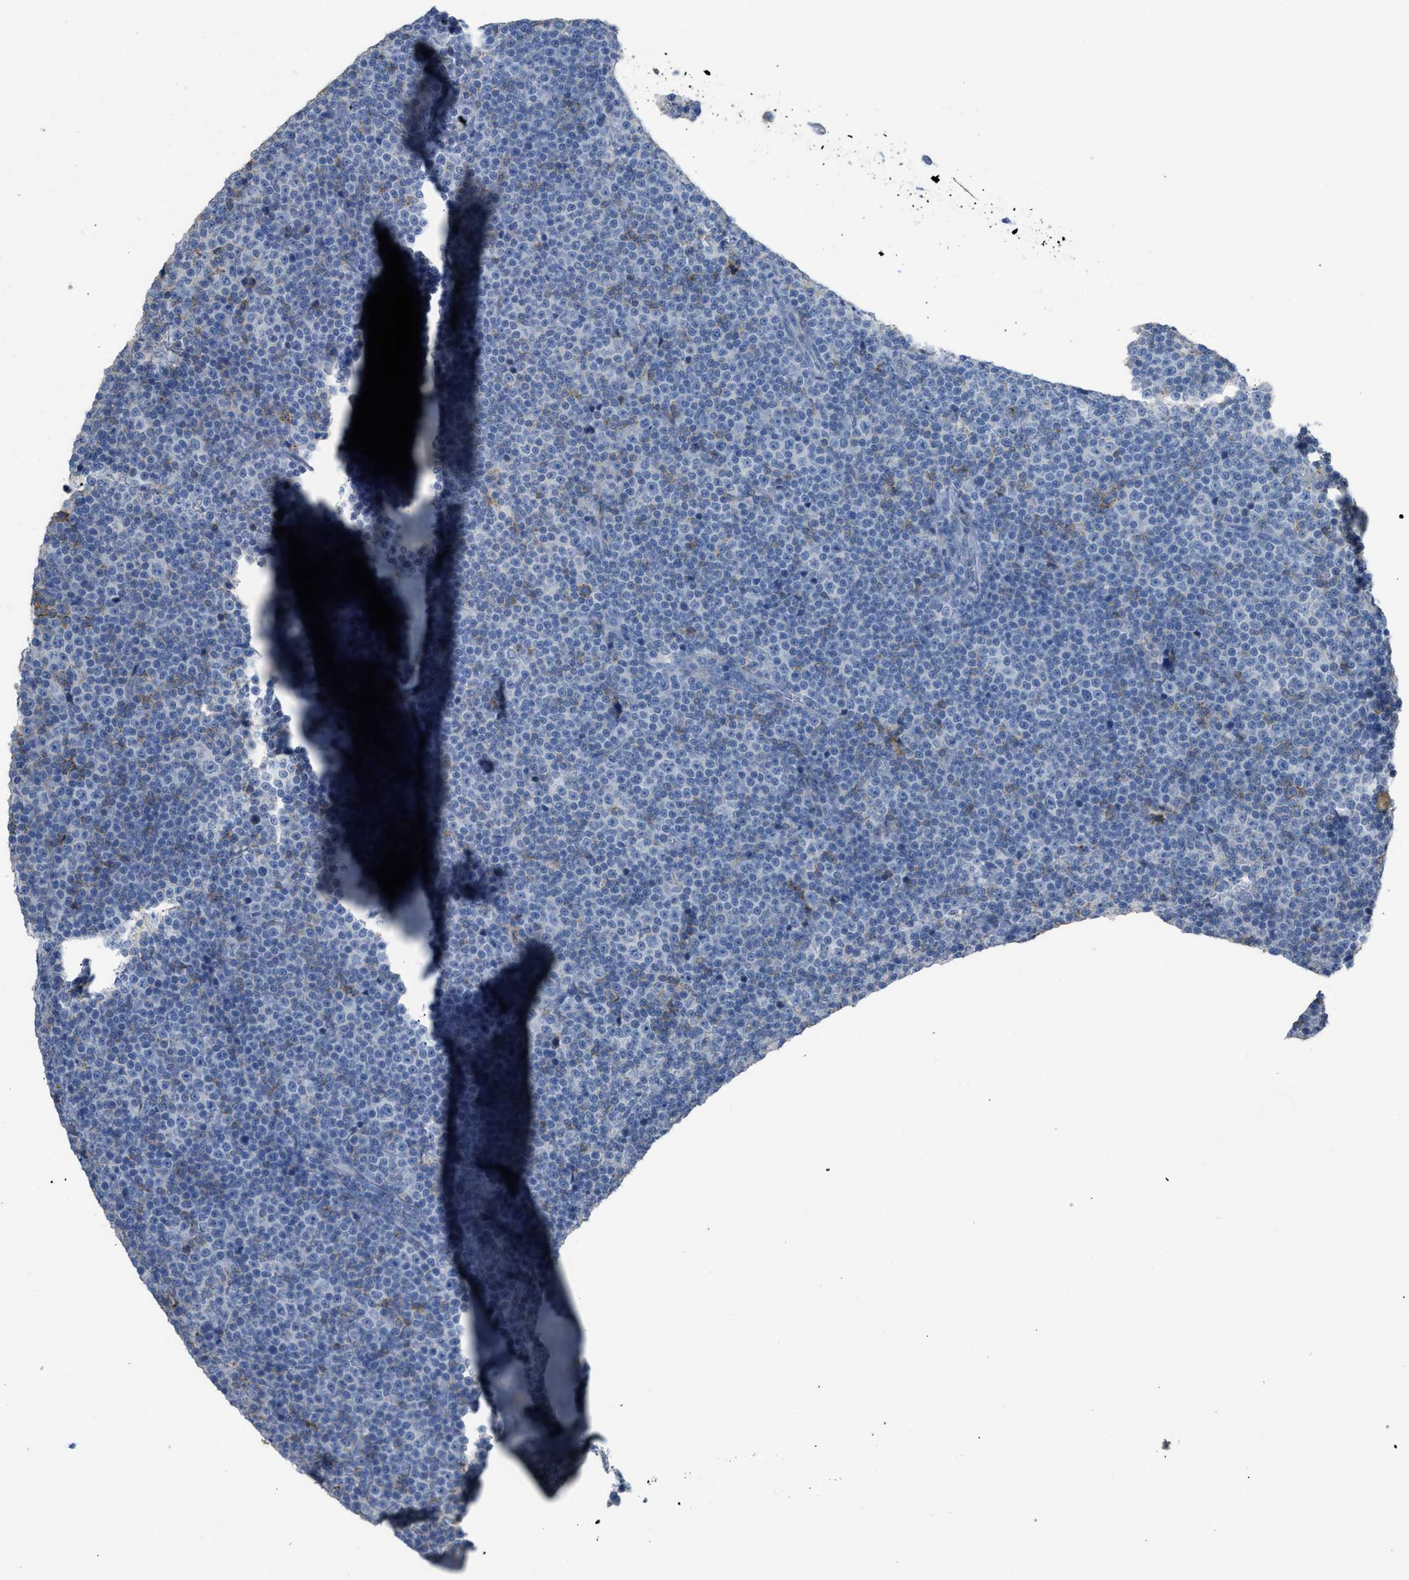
{"staining": {"intensity": "negative", "quantity": "none", "location": "none"}, "tissue": "lymphoma", "cell_type": "Tumor cells", "image_type": "cancer", "snomed": [{"axis": "morphology", "description": "Malignant lymphoma, non-Hodgkin's type, Low grade"}, {"axis": "topography", "description": "Lymph node"}], "caption": "Immunohistochemistry (IHC) histopathology image of neoplastic tissue: malignant lymphoma, non-Hodgkin's type (low-grade) stained with DAB demonstrates no significant protein staining in tumor cells. (DAB (3,3'-diaminobenzidine) immunohistochemistry with hematoxylin counter stain).", "gene": "OR51E1", "patient": {"sex": "female", "age": 67}}